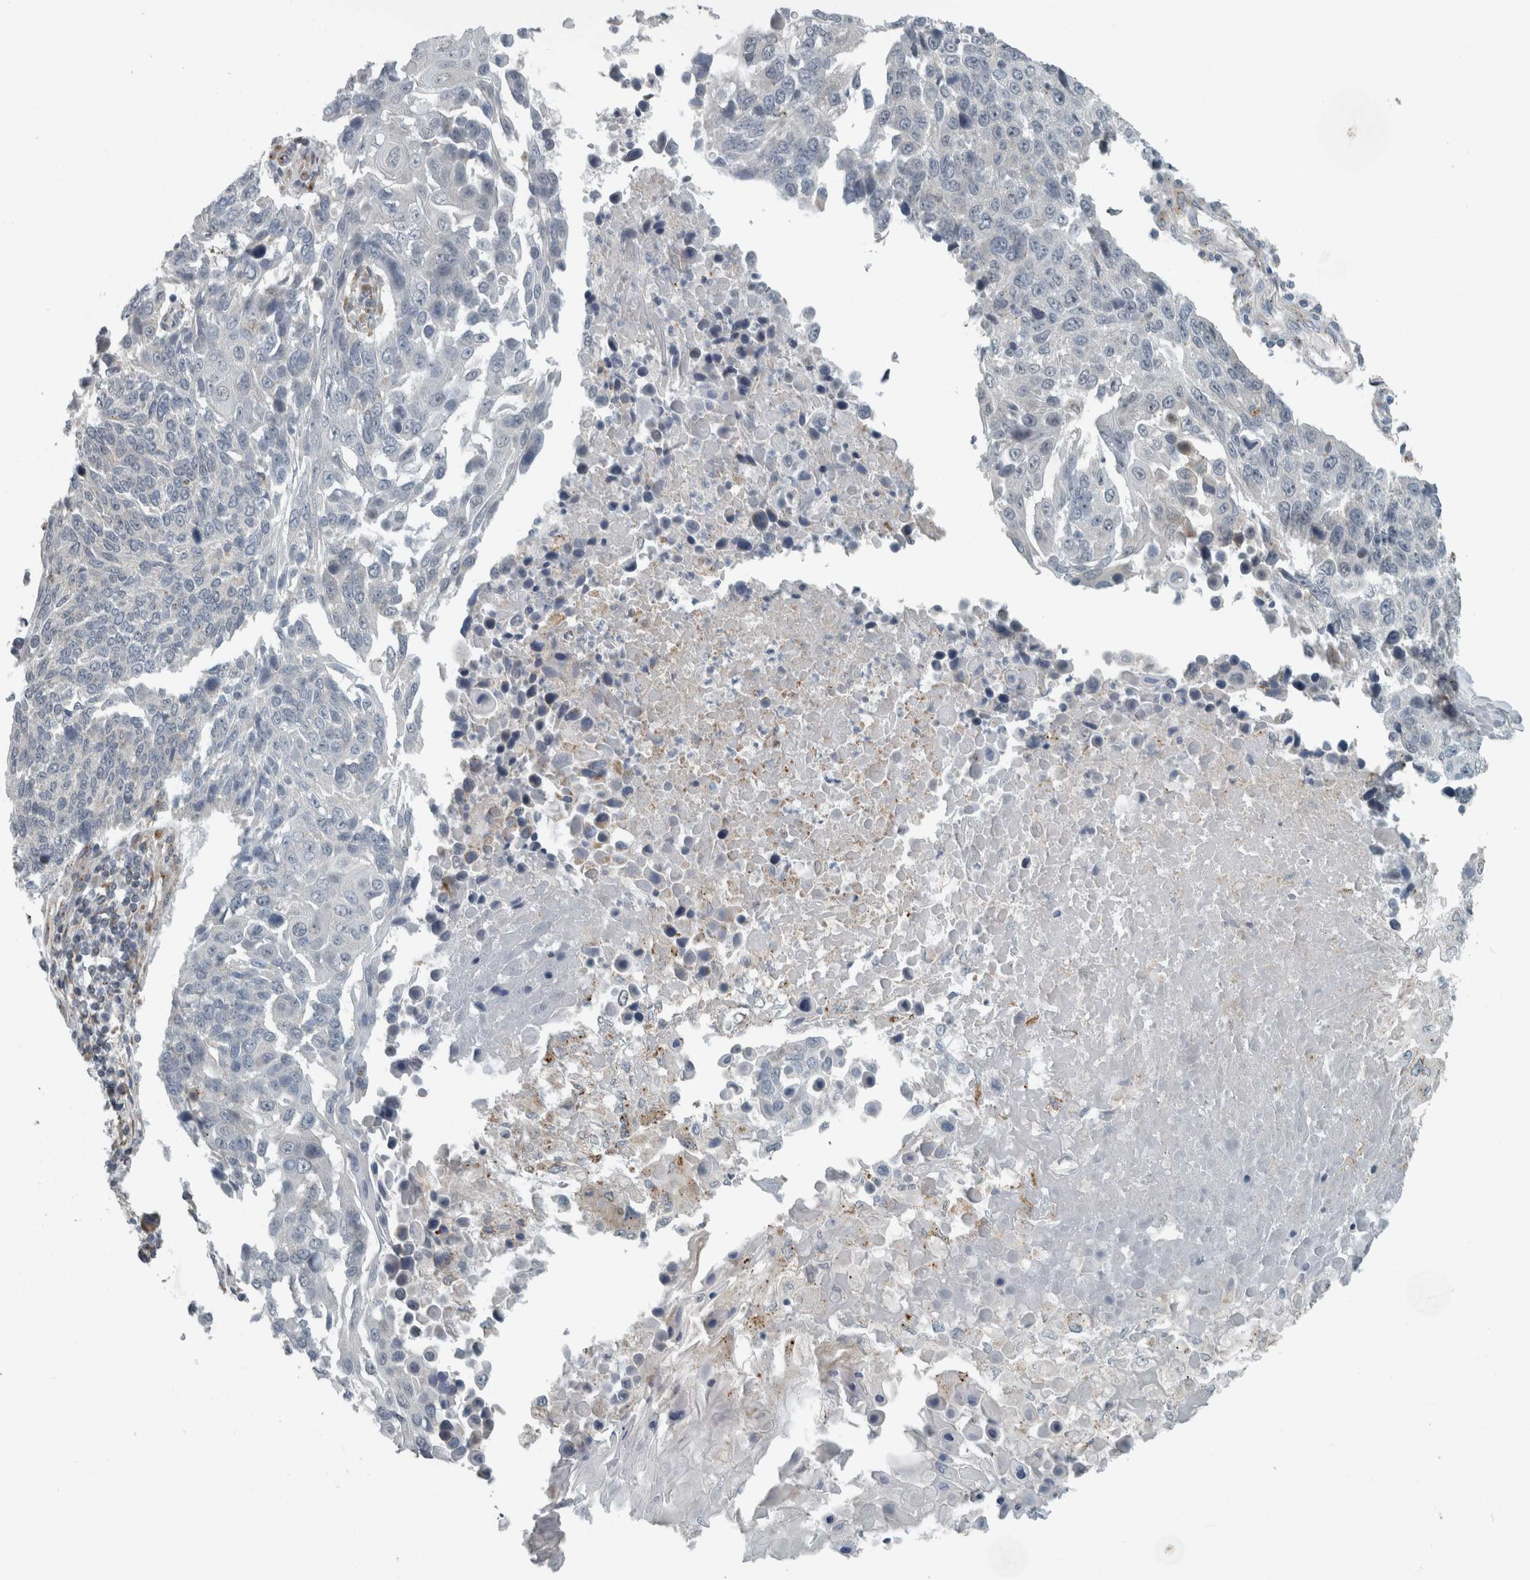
{"staining": {"intensity": "negative", "quantity": "none", "location": "none"}, "tissue": "lung cancer", "cell_type": "Tumor cells", "image_type": "cancer", "snomed": [{"axis": "morphology", "description": "Squamous cell carcinoma, NOS"}, {"axis": "topography", "description": "Lung"}], "caption": "Squamous cell carcinoma (lung) was stained to show a protein in brown. There is no significant staining in tumor cells. (IHC, brightfield microscopy, high magnification).", "gene": "KIF1C", "patient": {"sex": "male", "age": 66}}